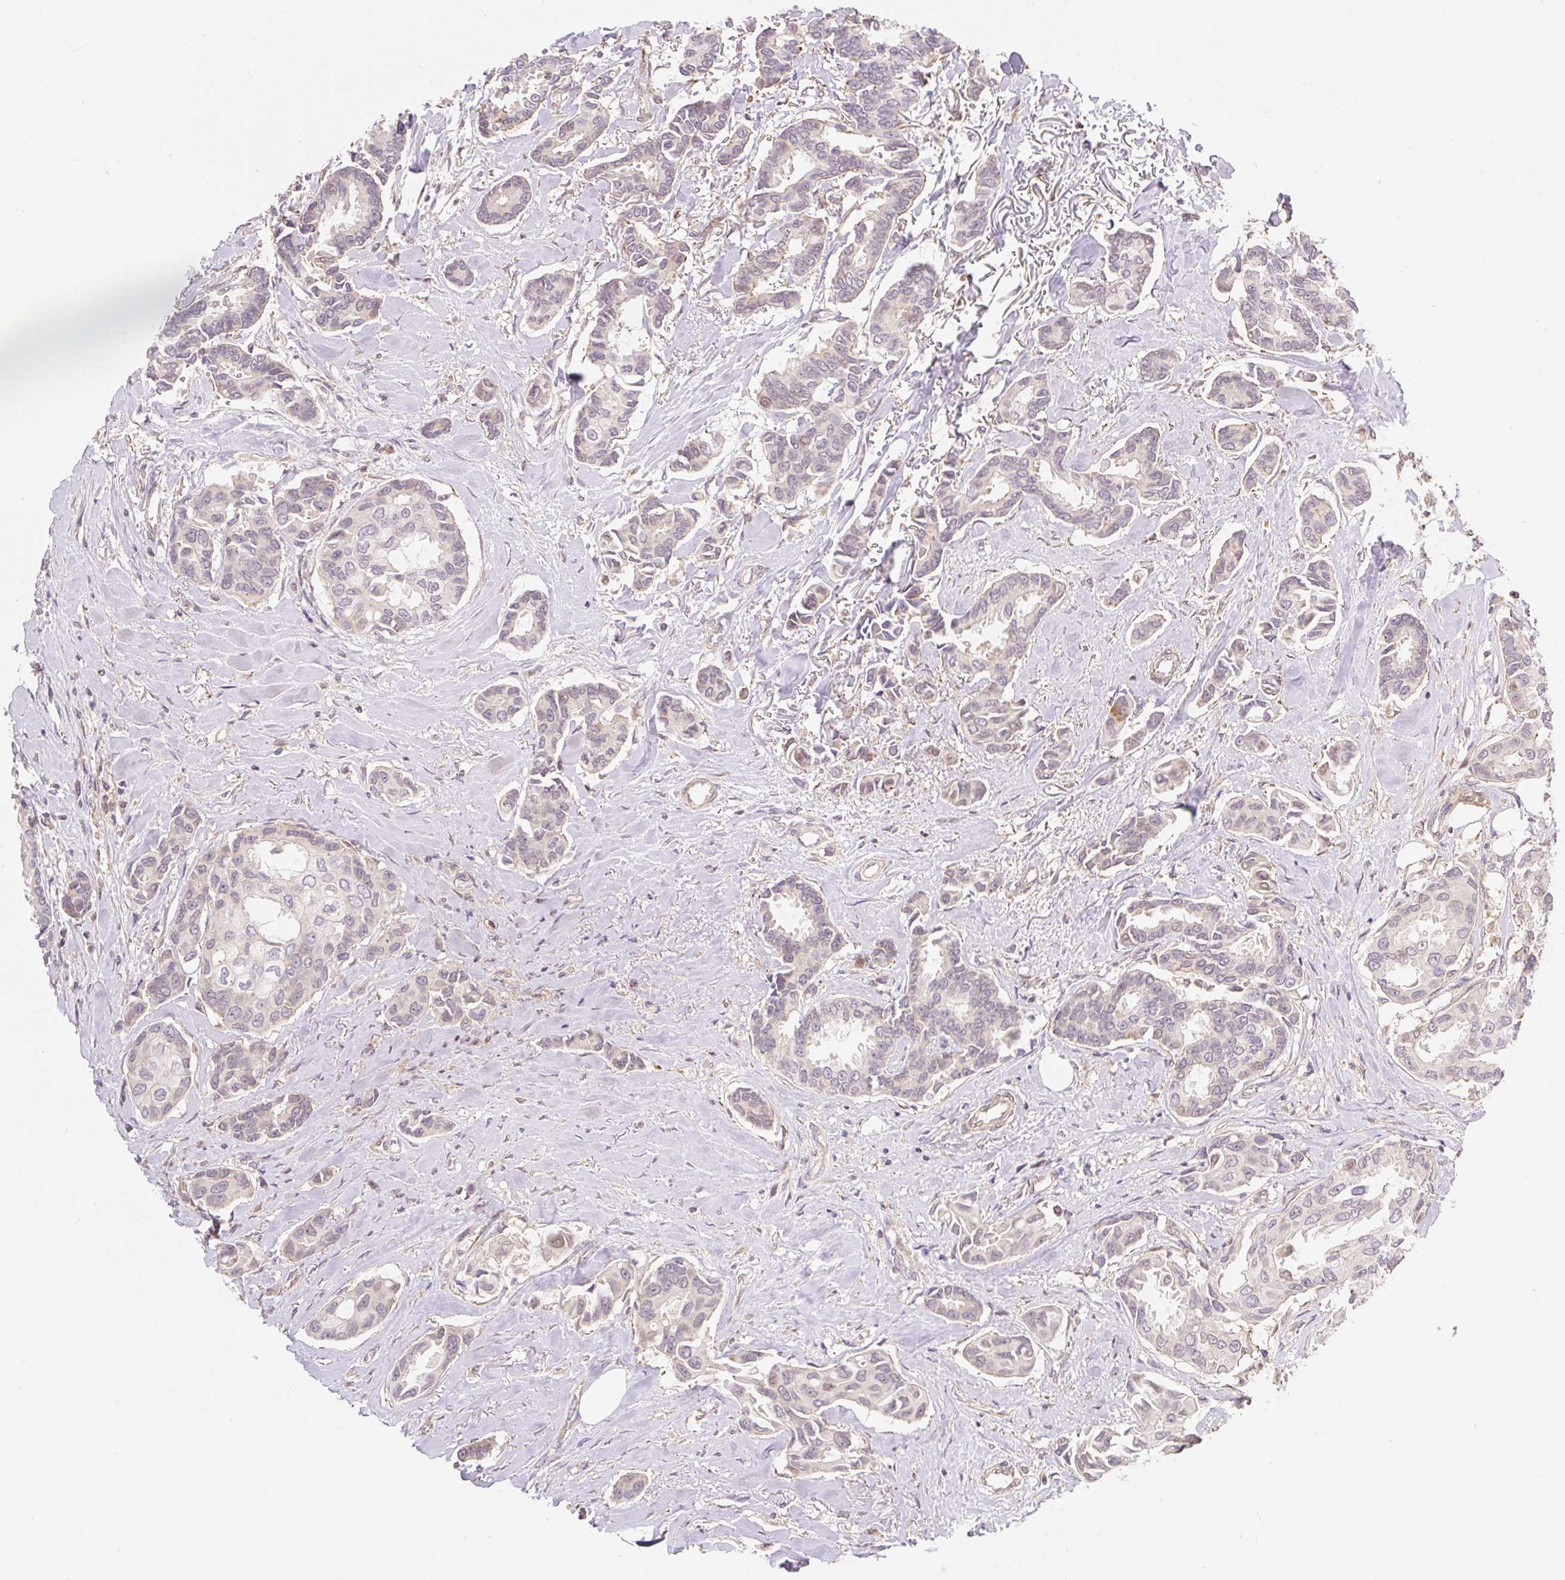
{"staining": {"intensity": "negative", "quantity": "none", "location": "none"}, "tissue": "breast cancer", "cell_type": "Tumor cells", "image_type": "cancer", "snomed": [{"axis": "morphology", "description": "Duct carcinoma"}, {"axis": "topography", "description": "Breast"}], "caption": "Tumor cells are negative for protein expression in human breast invasive ductal carcinoma.", "gene": "EMC10", "patient": {"sex": "female", "age": 73}}